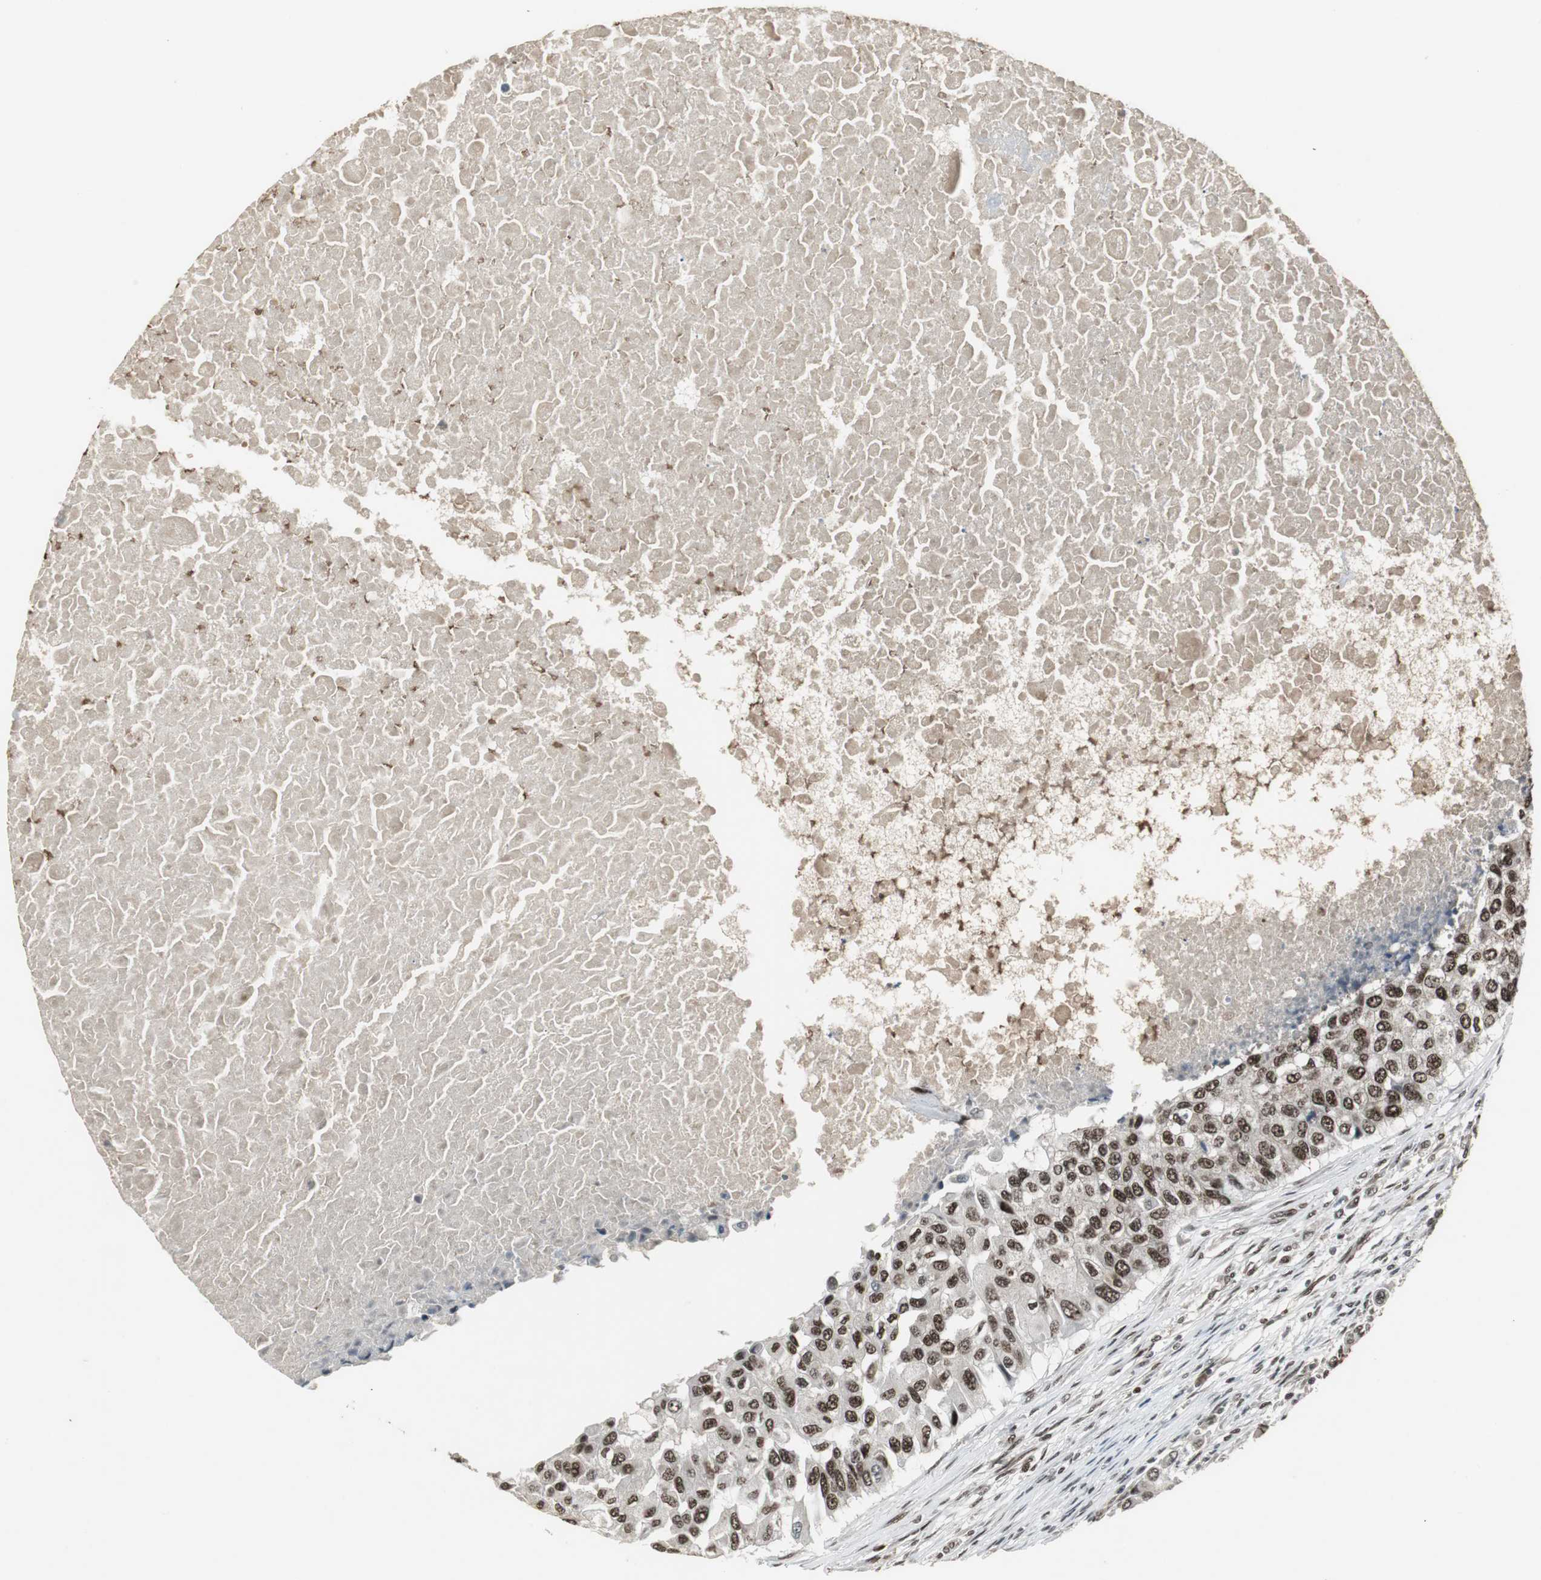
{"staining": {"intensity": "strong", "quantity": ">75%", "location": "nuclear"}, "tissue": "breast cancer", "cell_type": "Tumor cells", "image_type": "cancer", "snomed": [{"axis": "morphology", "description": "Normal tissue, NOS"}, {"axis": "morphology", "description": "Duct carcinoma"}, {"axis": "topography", "description": "Breast"}], "caption": "Protein staining by immunohistochemistry exhibits strong nuclear expression in approximately >75% of tumor cells in breast cancer (infiltrating ductal carcinoma). Immunohistochemistry (ihc) stains the protein of interest in brown and the nuclei are stained blue.", "gene": "TAF5", "patient": {"sex": "female", "age": 49}}